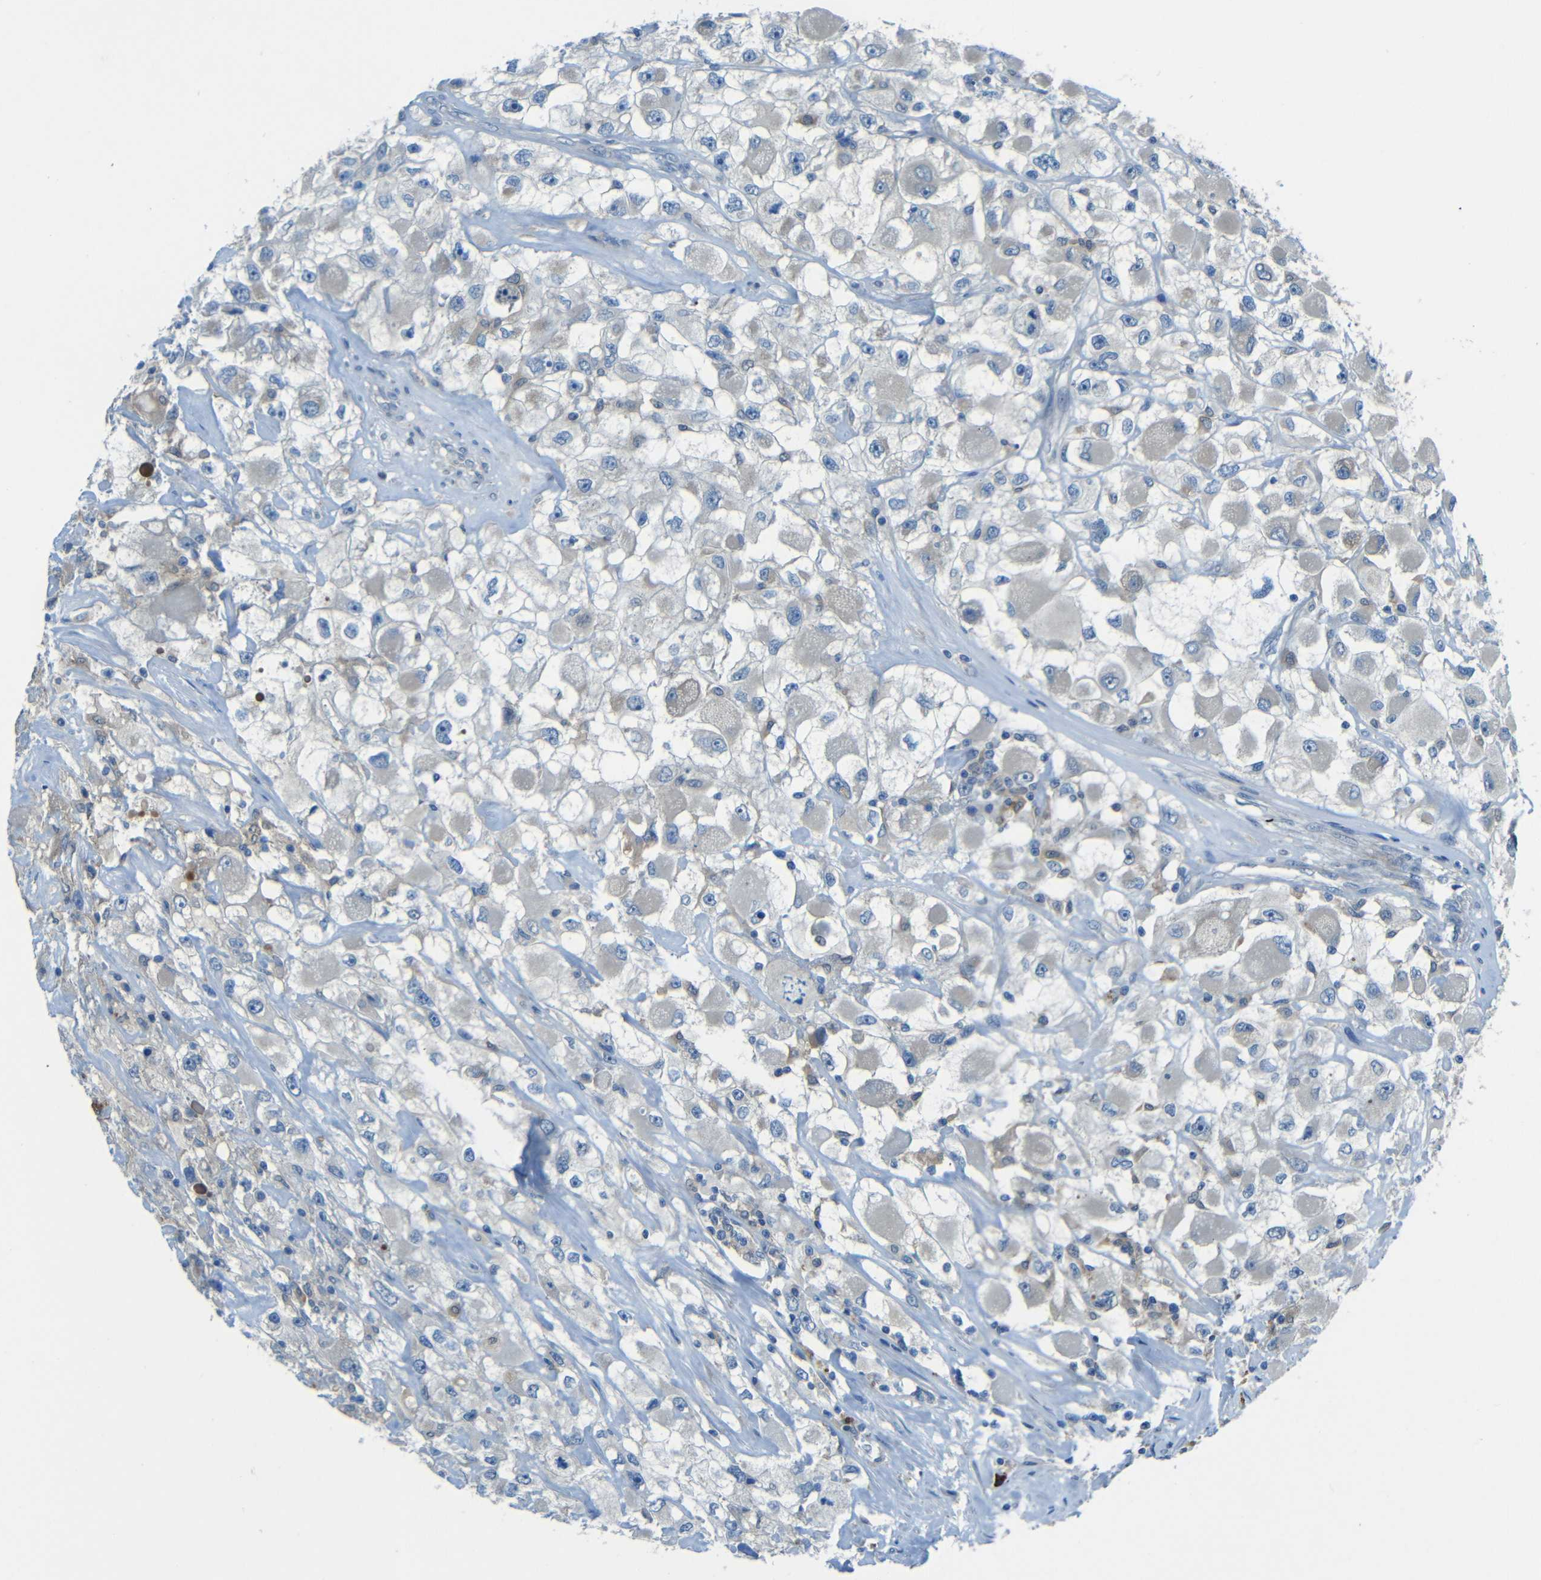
{"staining": {"intensity": "negative", "quantity": "none", "location": "none"}, "tissue": "renal cancer", "cell_type": "Tumor cells", "image_type": "cancer", "snomed": [{"axis": "morphology", "description": "Adenocarcinoma, NOS"}, {"axis": "topography", "description": "Kidney"}], "caption": "The immunohistochemistry (IHC) histopathology image has no significant positivity in tumor cells of renal adenocarcinoma tissue. (DAB (3,3'-diaminobenzidine) immunohistochemistry (IHC) visualized using brightfield microscopy, high magnification).", "gene": "CYP26B1", "patient": {"sex": "female", "age": 52}}